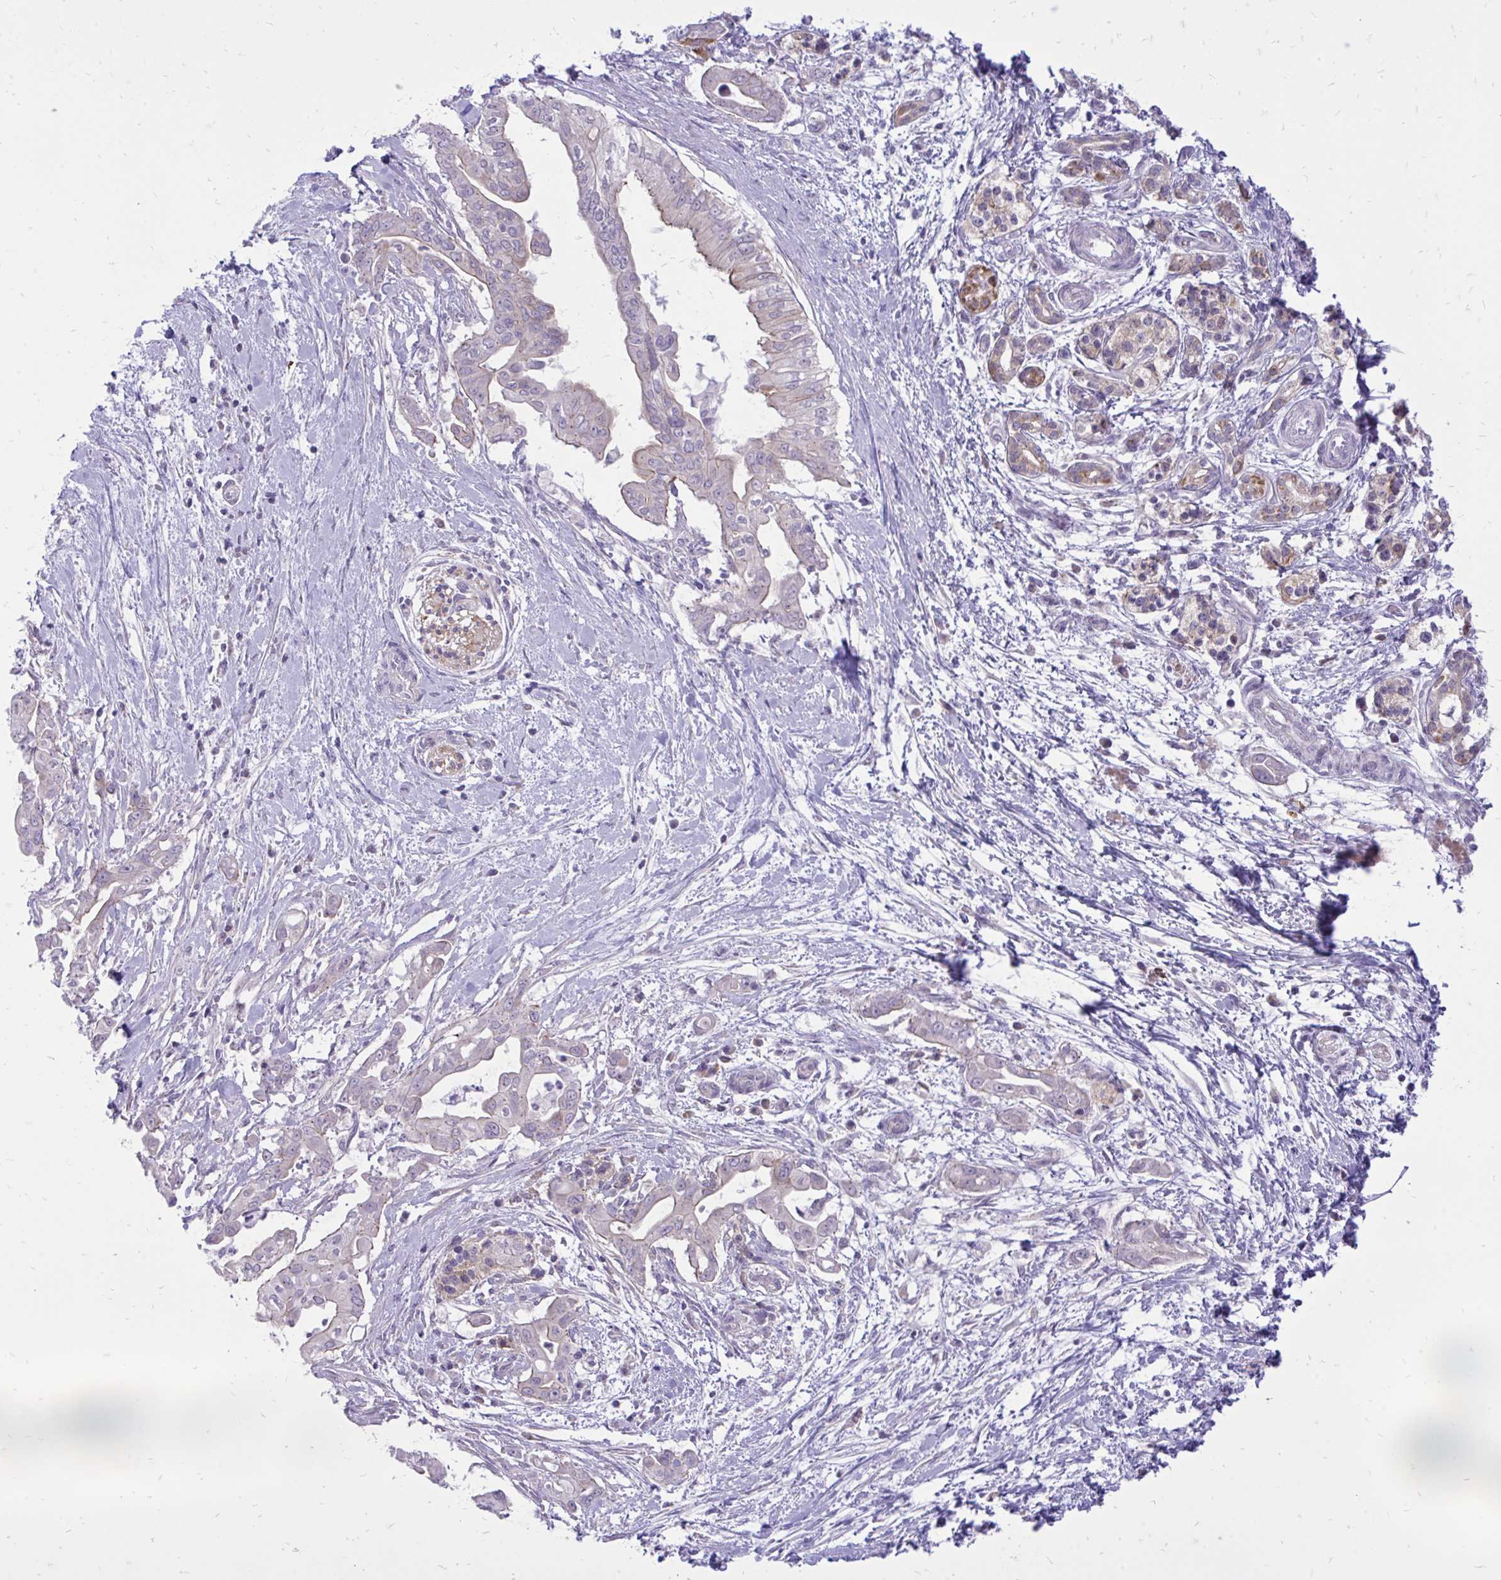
{"staining": {"intensity": "weak", "quantity": "<25%", "location": "cytoplasmic/membranous"}, "tissue": "pancreatic cancer", "cell_type": "Tumor cells", "image_type": "cancer", "snomed": [{"axis": "morphology", "description": "Adenocarcinoma, NOS"}, {"axis": "topography", "description": "Pancreas"}], "caption": "A high-resolution micrograph shows immunohistochemistry staining of pancreatic cancer (adenocarcinoma), which shows no significant staining in tumor cells.", "gene": "SPTBN2", "patient": {"sex": "male", "age": 71}}